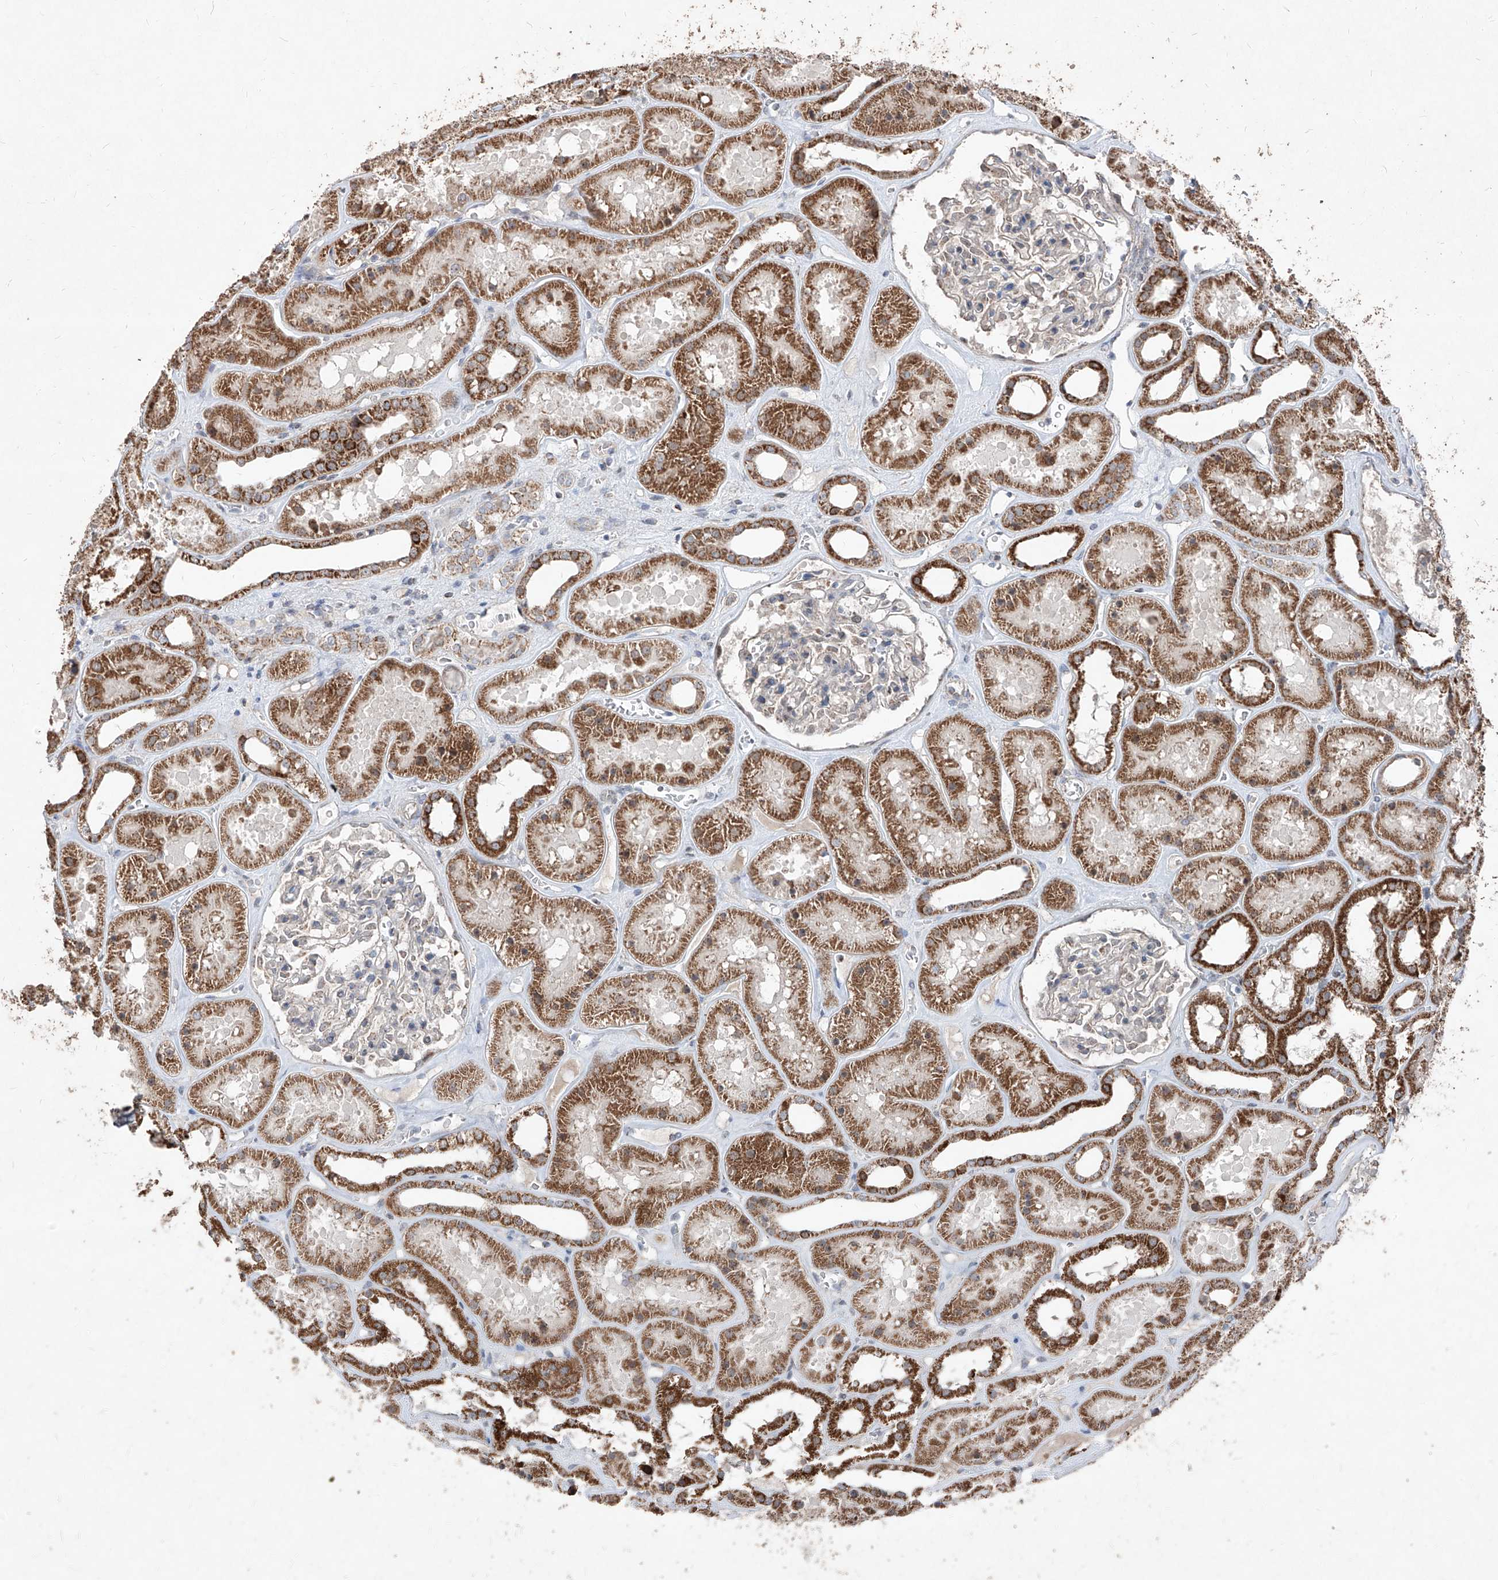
{"staining": {"intensity": "weak", "quantity": "<25%", "location": "cytoplasmic/membranous"}, "tissue": "kidney", "cell_type": "Cells in glomeruli", "image_type": "normal", "snomed": [{"axis": "morphology", "description": "Normal tissue, NOS"}, {"axis": "topography", "description": "Kidney"}], "caption": "Immunohistochemistry (IHC) of normal human kidney shows no positivity in cells in glomeruli. (DAB immunohistochemistry visualized using brightfield microscopy, high magnification).", "gene": "NDUFB3", "patient": {"sex": "female", "age": 41}}